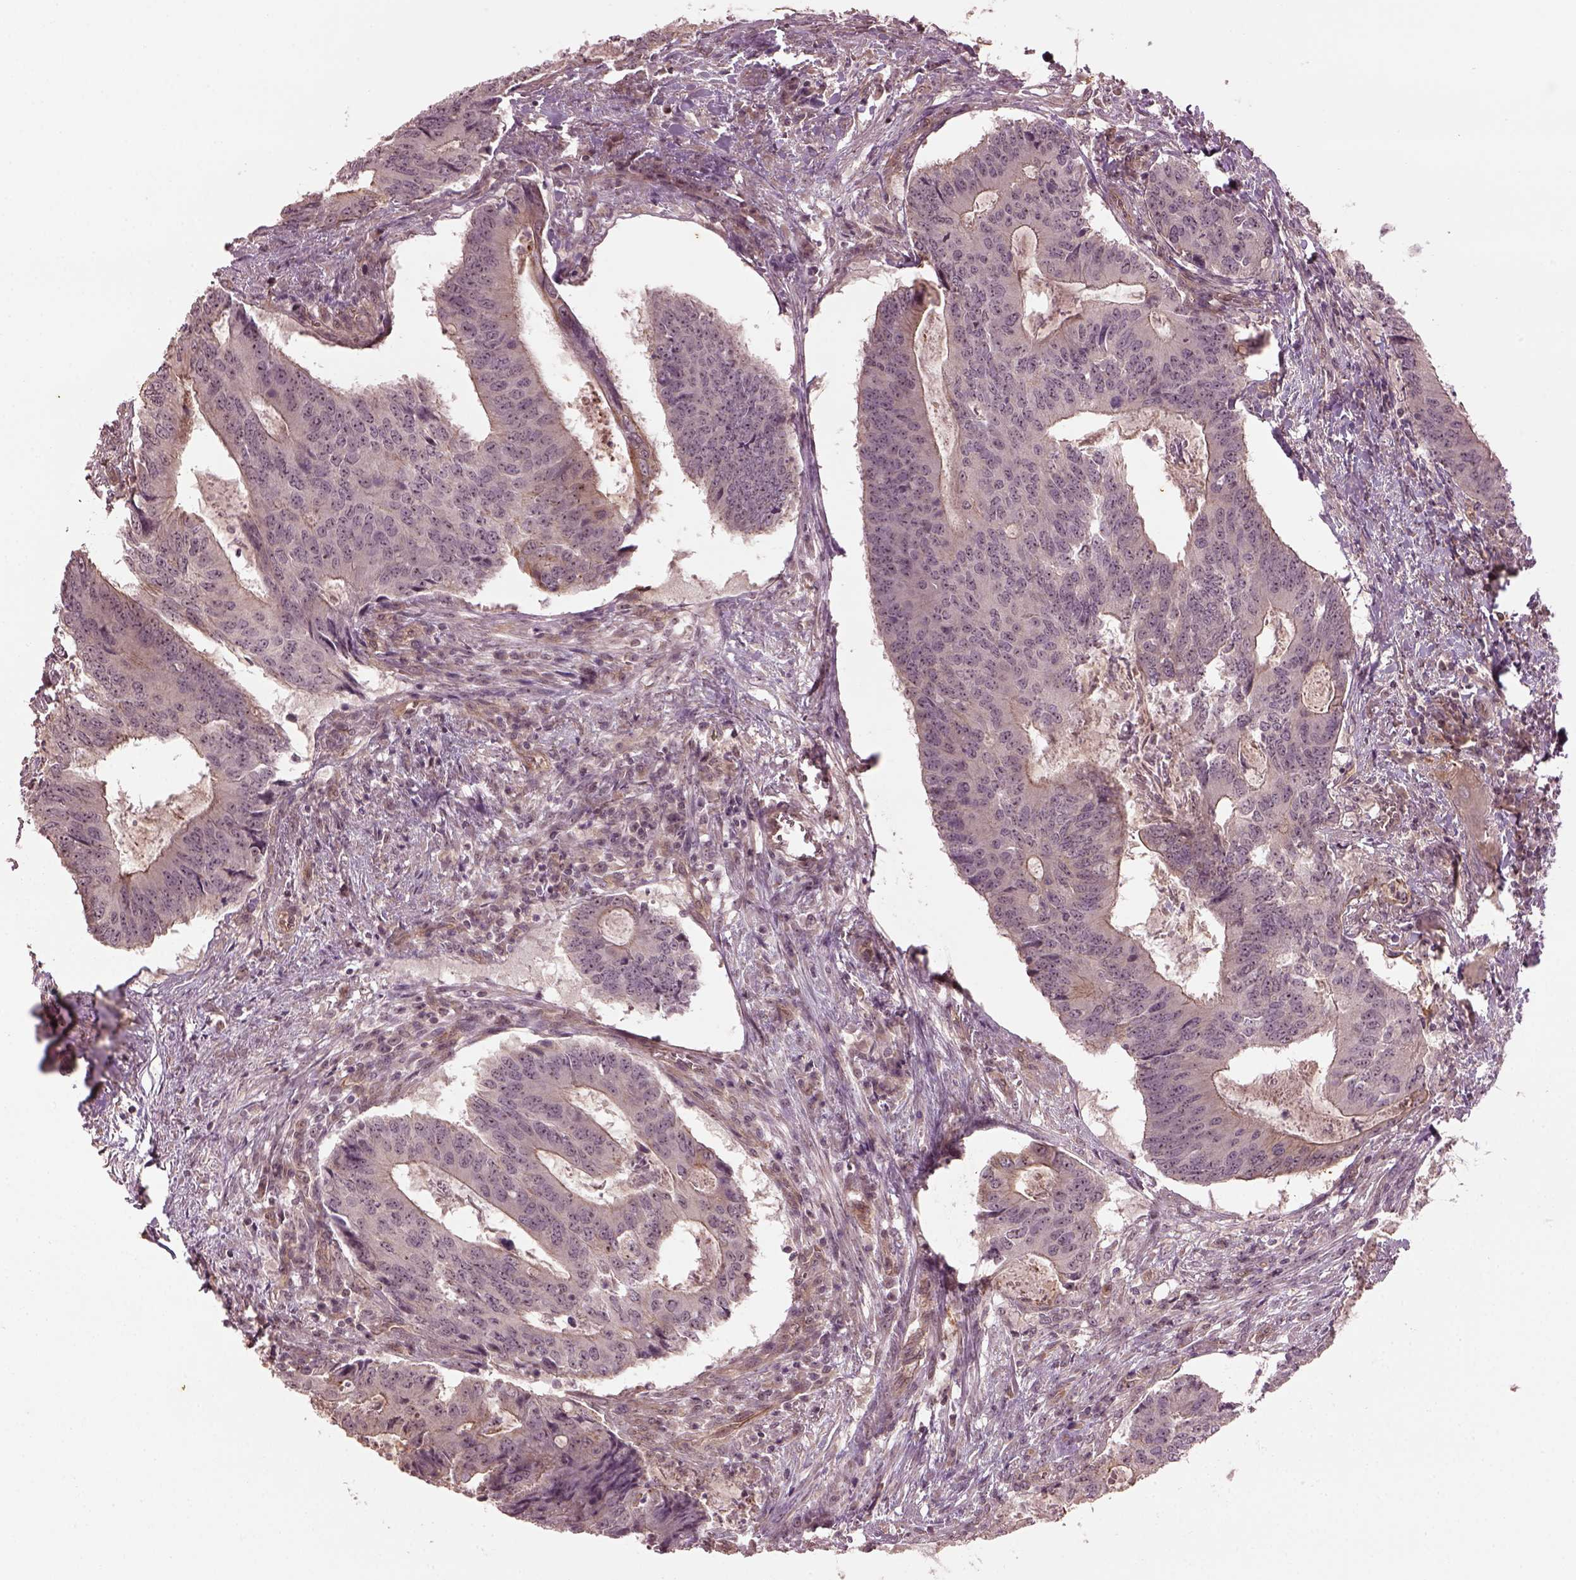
{"staining": {"intensity": "weak", "quantity": "25%-75%", "location": "nuclear"}, "tissue": "colorectal cancer", "cell_type": "Tumor cells", "image_type": "cancer", "snomed": [{"axis": "morphology", "description": "Adenocarcinoma, NOS"}, {"axis": "topography", "description": "Colon"}], "caption": "Protein expression analysis of colorectal cancer (adenocarcinoma) exhibits weak nuclear expression in approximately 25%-75% of tumor cells.", "gene": "GNRH1", "patient": {"sex": "male", "age": 67}}